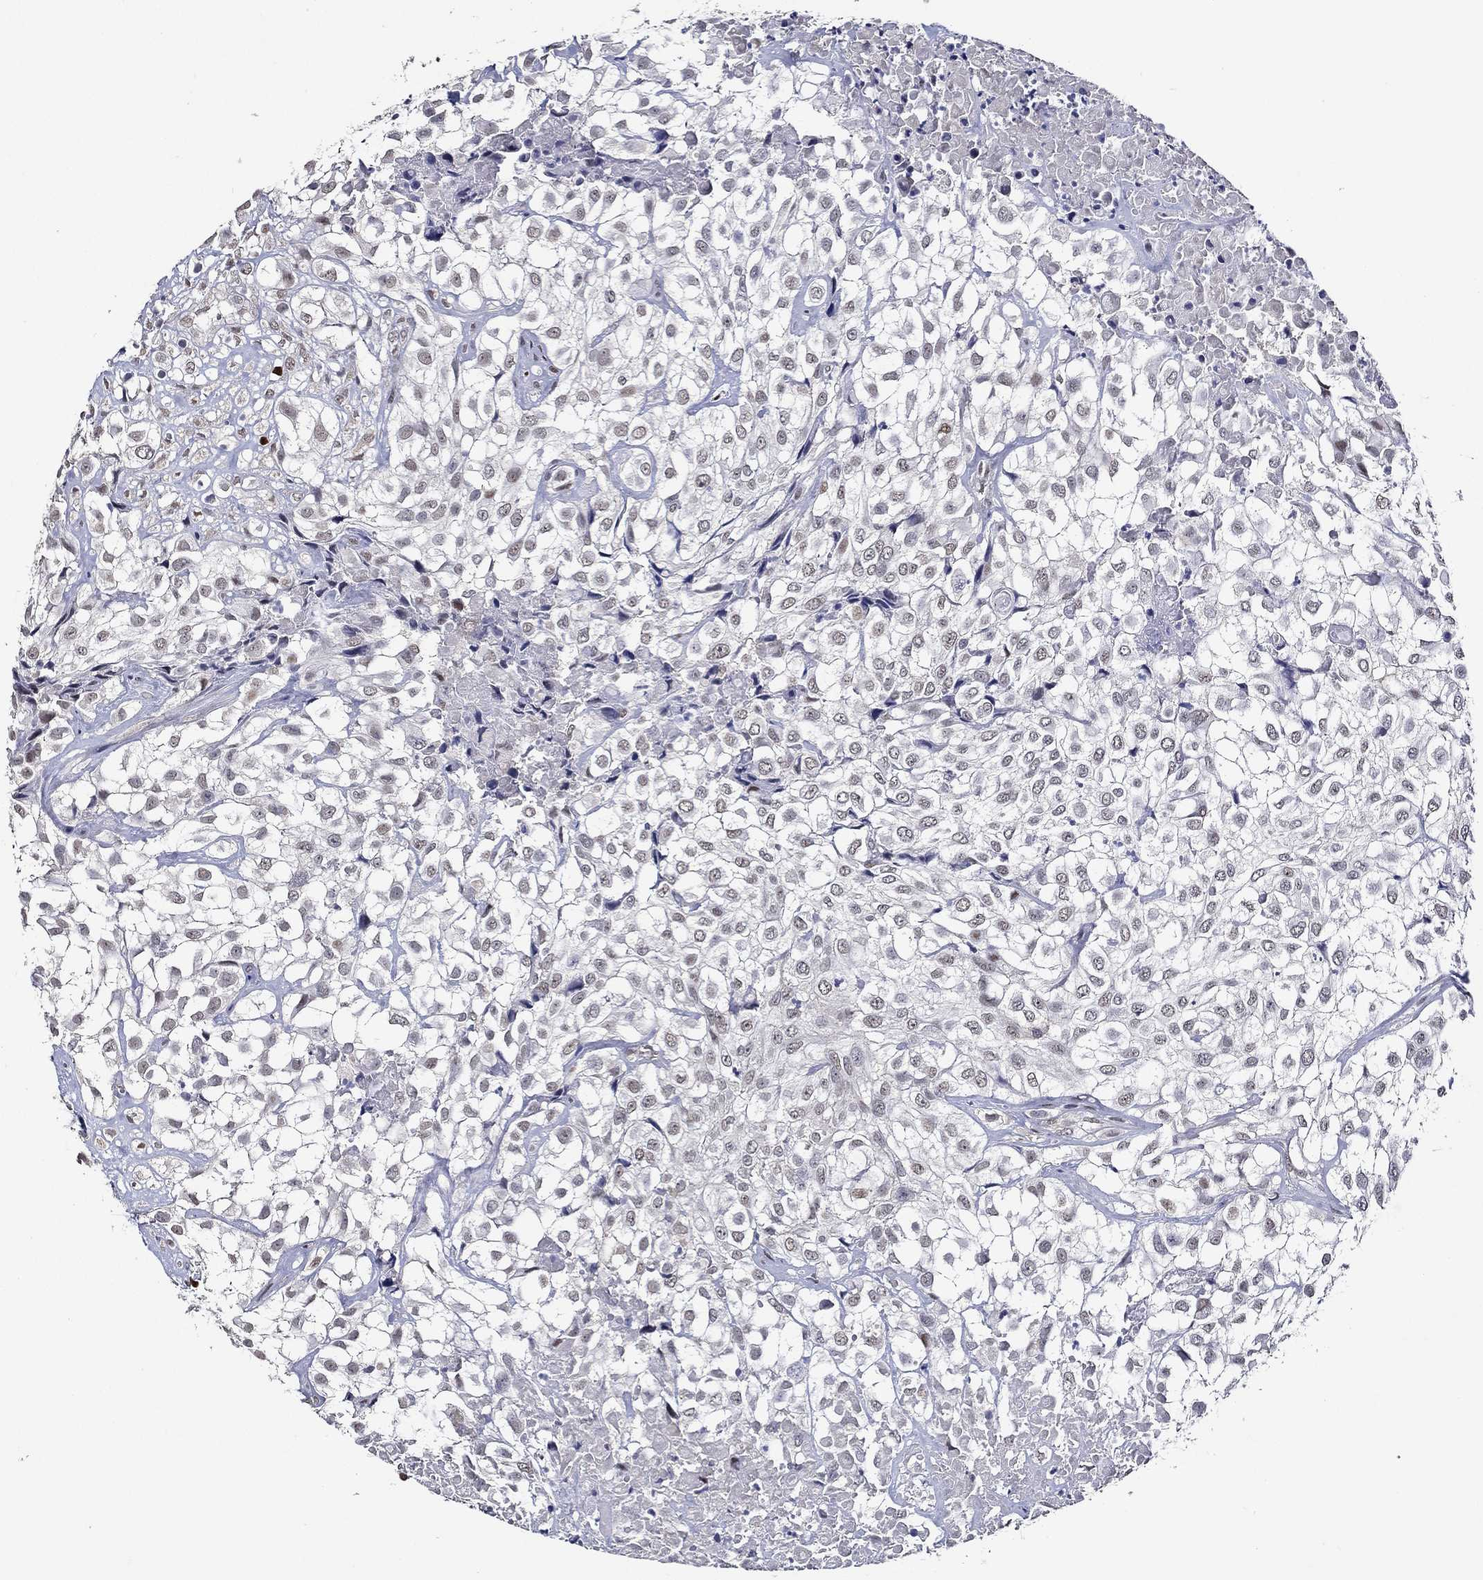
{"staining": {"intensity": "moderate", "quantity": "<25%", "location": "nuclear"}, "tissue": "urothelial cancer", "cell_type": "Tumor cells", "image_type": "cancer", "snomed": [{"axis": "morphology", "description": "Urothelial carcinoma, High grade"}, {"axis": "topography", "description": "Urinary bladder"}], "caption": "Urothelial carcinoma (high-grade) stained with a protein marker shows moderate staining in tumor cells.", "gene": "GATA2", "patient": {"sex": "male", "age": 56}}